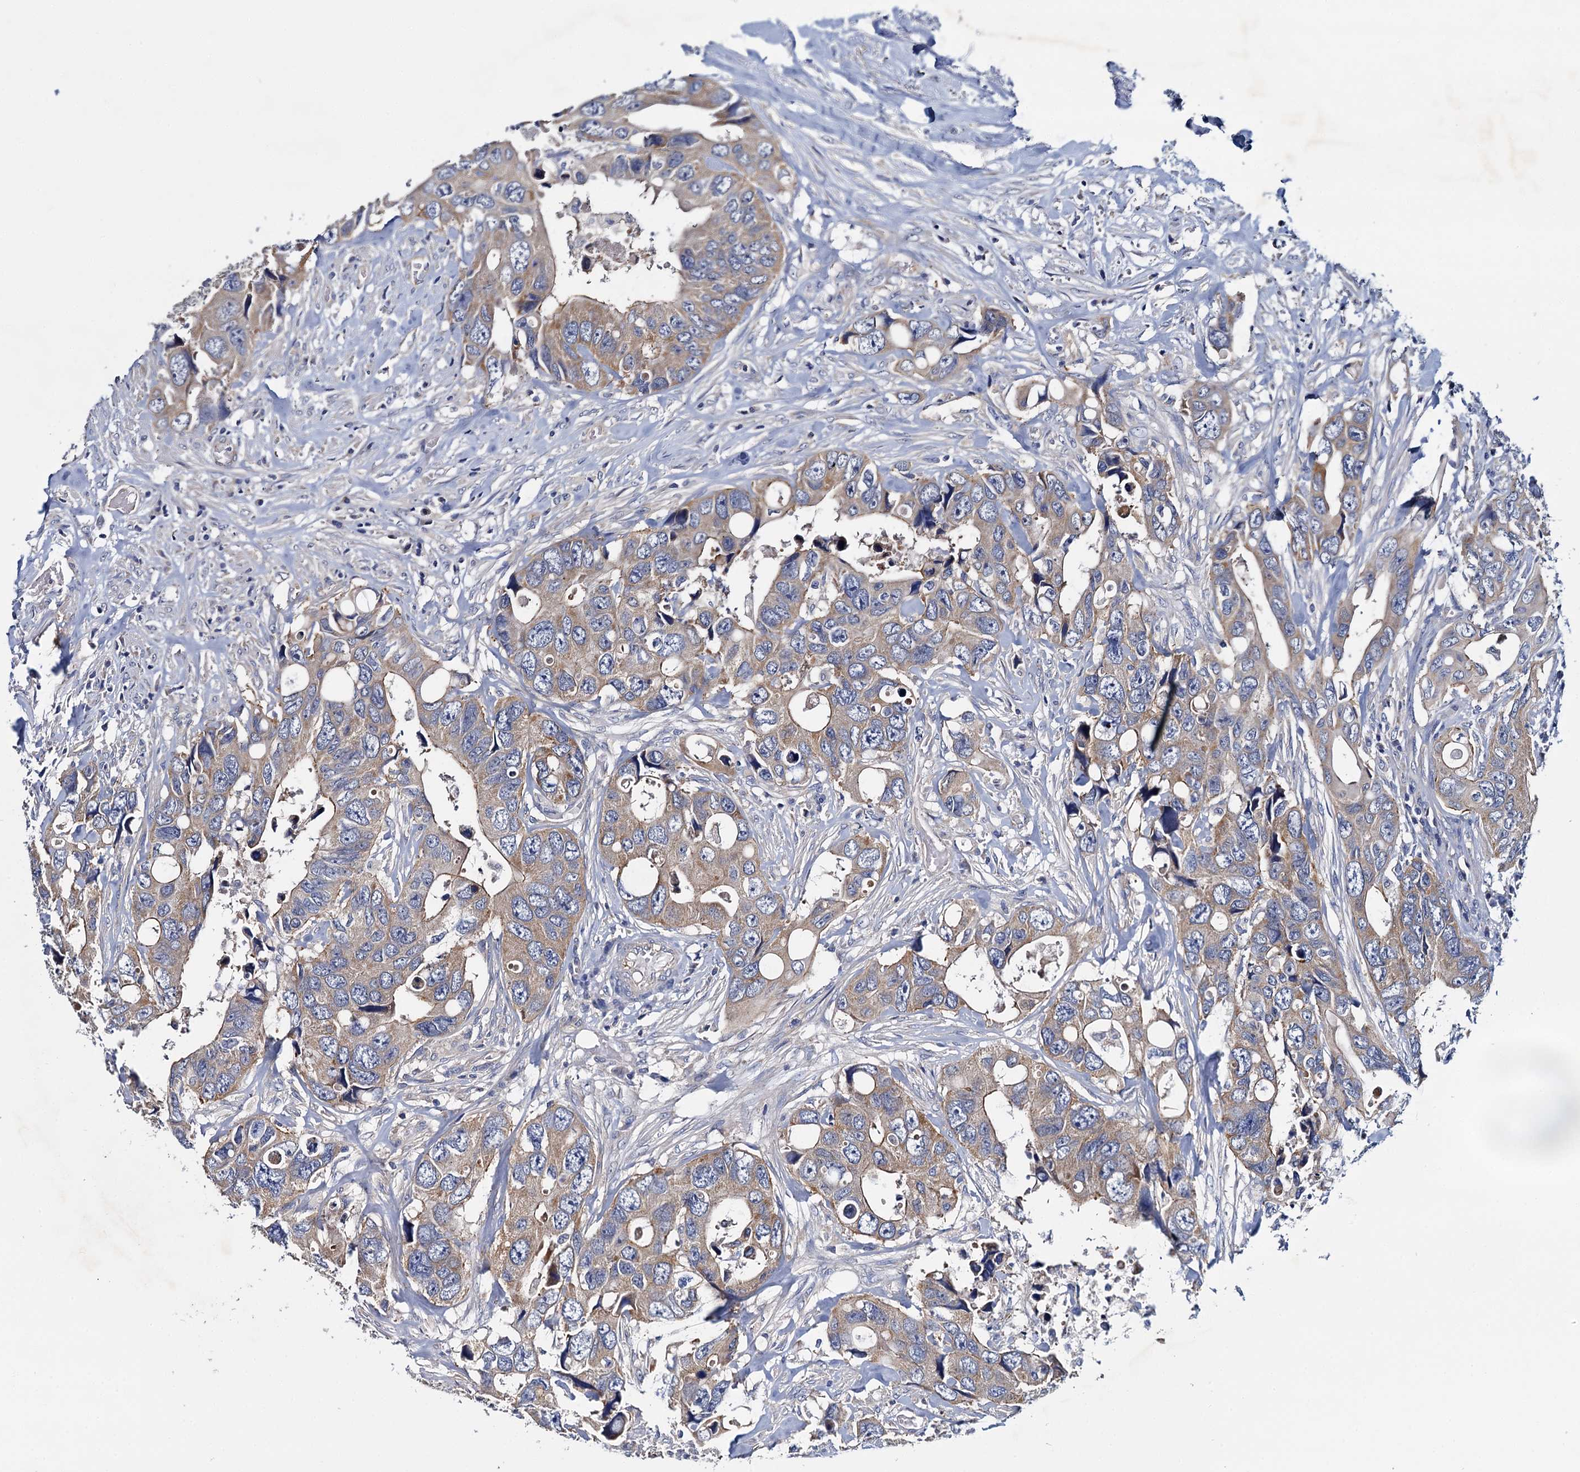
{"staining": {"intensity": "moderate", "quantity": ">75%", "location": "cytoplasmic/membranous"}, "tissue": "colorectal cancer", "cell_type": "Tumor cells", "image_type": "cancer", "snomed": [{"axis": "morphology", "description": "Adenocarcinoma, NOS"}, {"axis": "topography", "description": "Rectum"}], "caption": "Adenocarcinoma (colorectal) stained with IHC shows moderate cytoplasmic/membranous staining in about >75% of tumor cells.", "gene": "CEP295", "patient": {"sex": "male", "age": 57}}